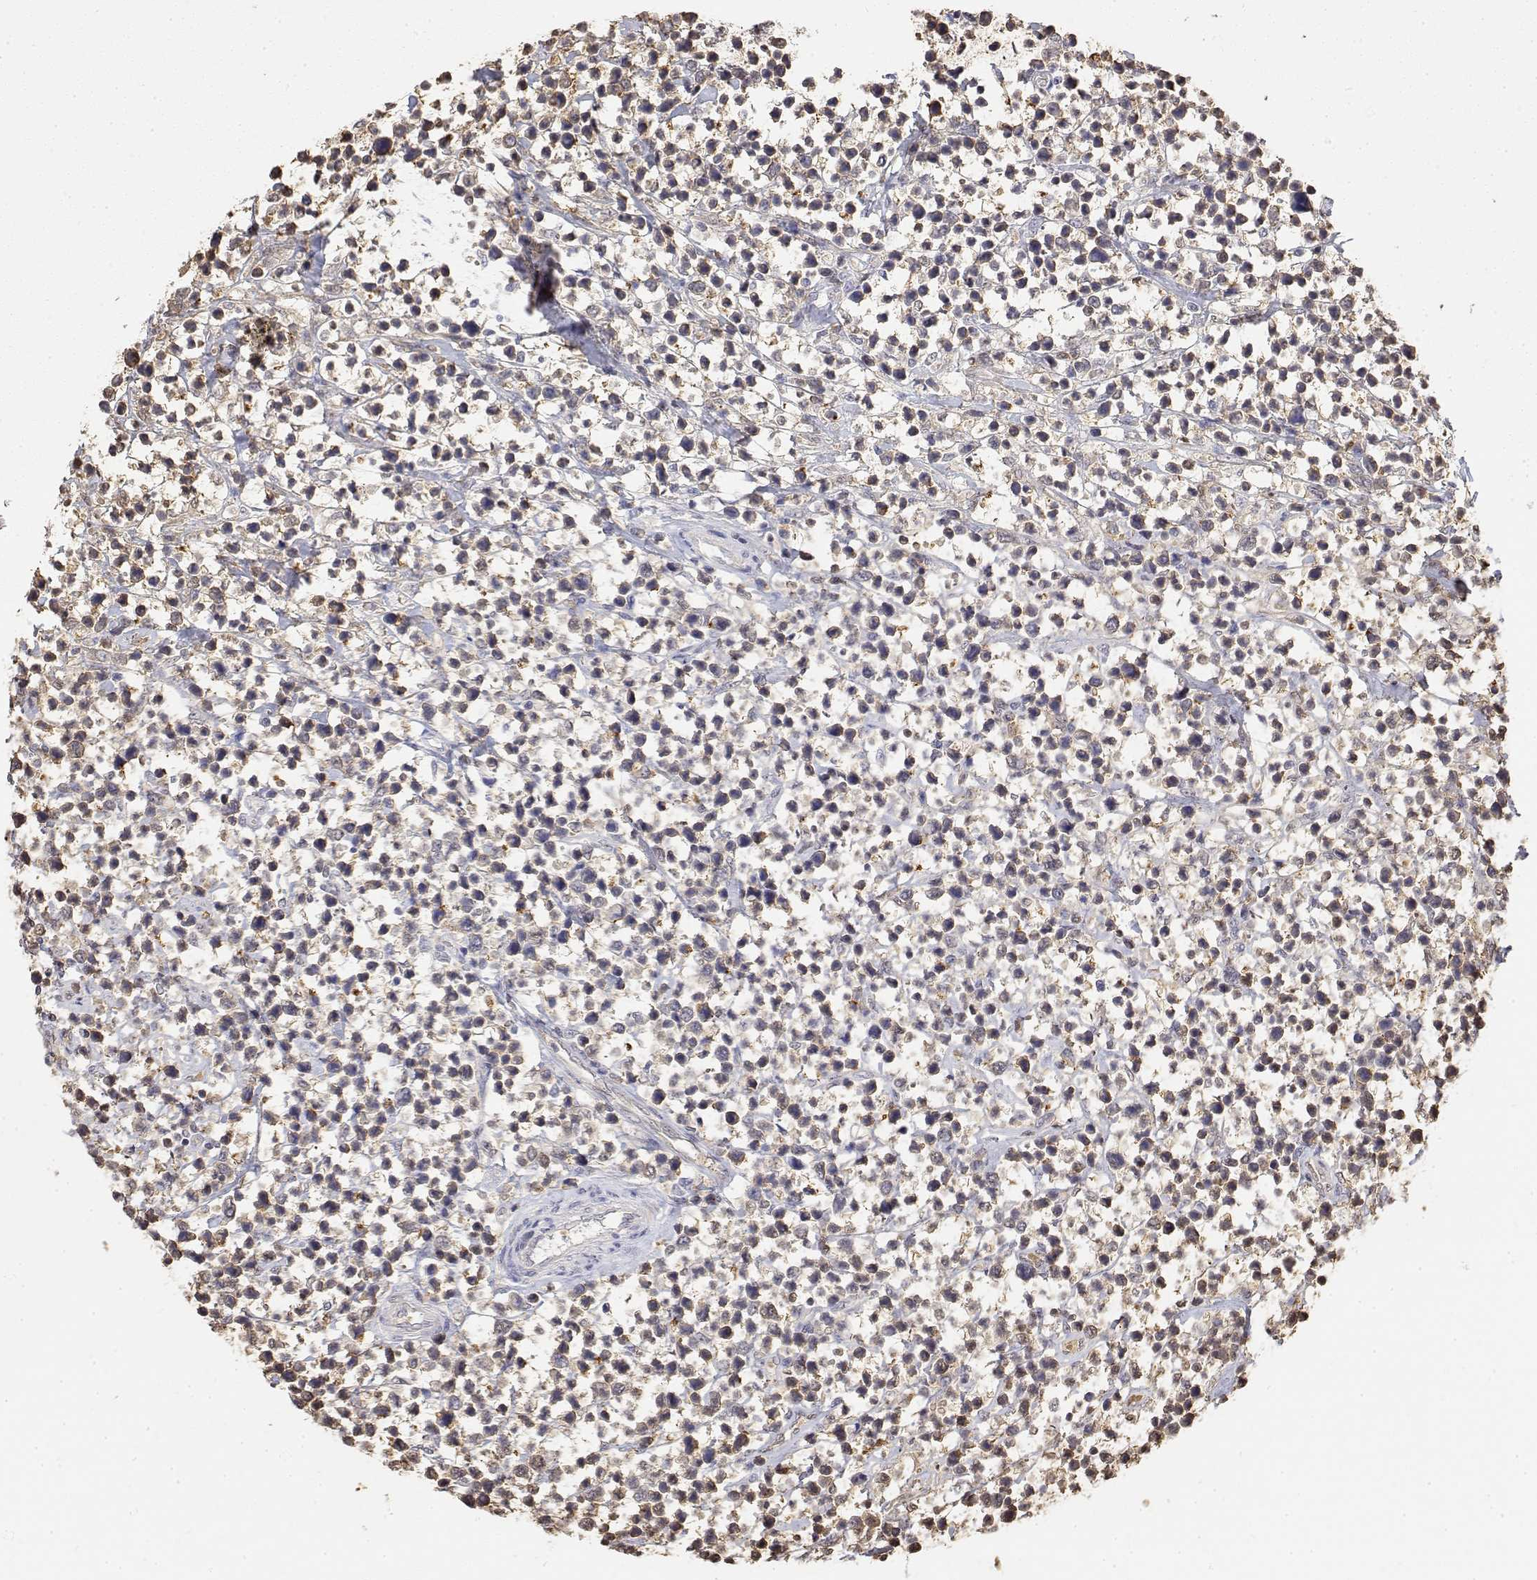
{"staining": {"intensity": "negative", "quantity": "none", "location": "none"}, "tissue": "lymphoma", "cell_type": "Tumor cells", "image_type": "cancer", "snomed": [{"axis": "morphology", "description": "Malignant lymphoma, non-Hodgkin's type, High grade"}, {"axis": "topography", "description": "Soft tissue"}], "caption": "DAB immunohistochemical staining of lymphoma reveals no significant staining in tumor cells.", "gene": "TPI1", "patient": {"sex": "female", "age": 56}}